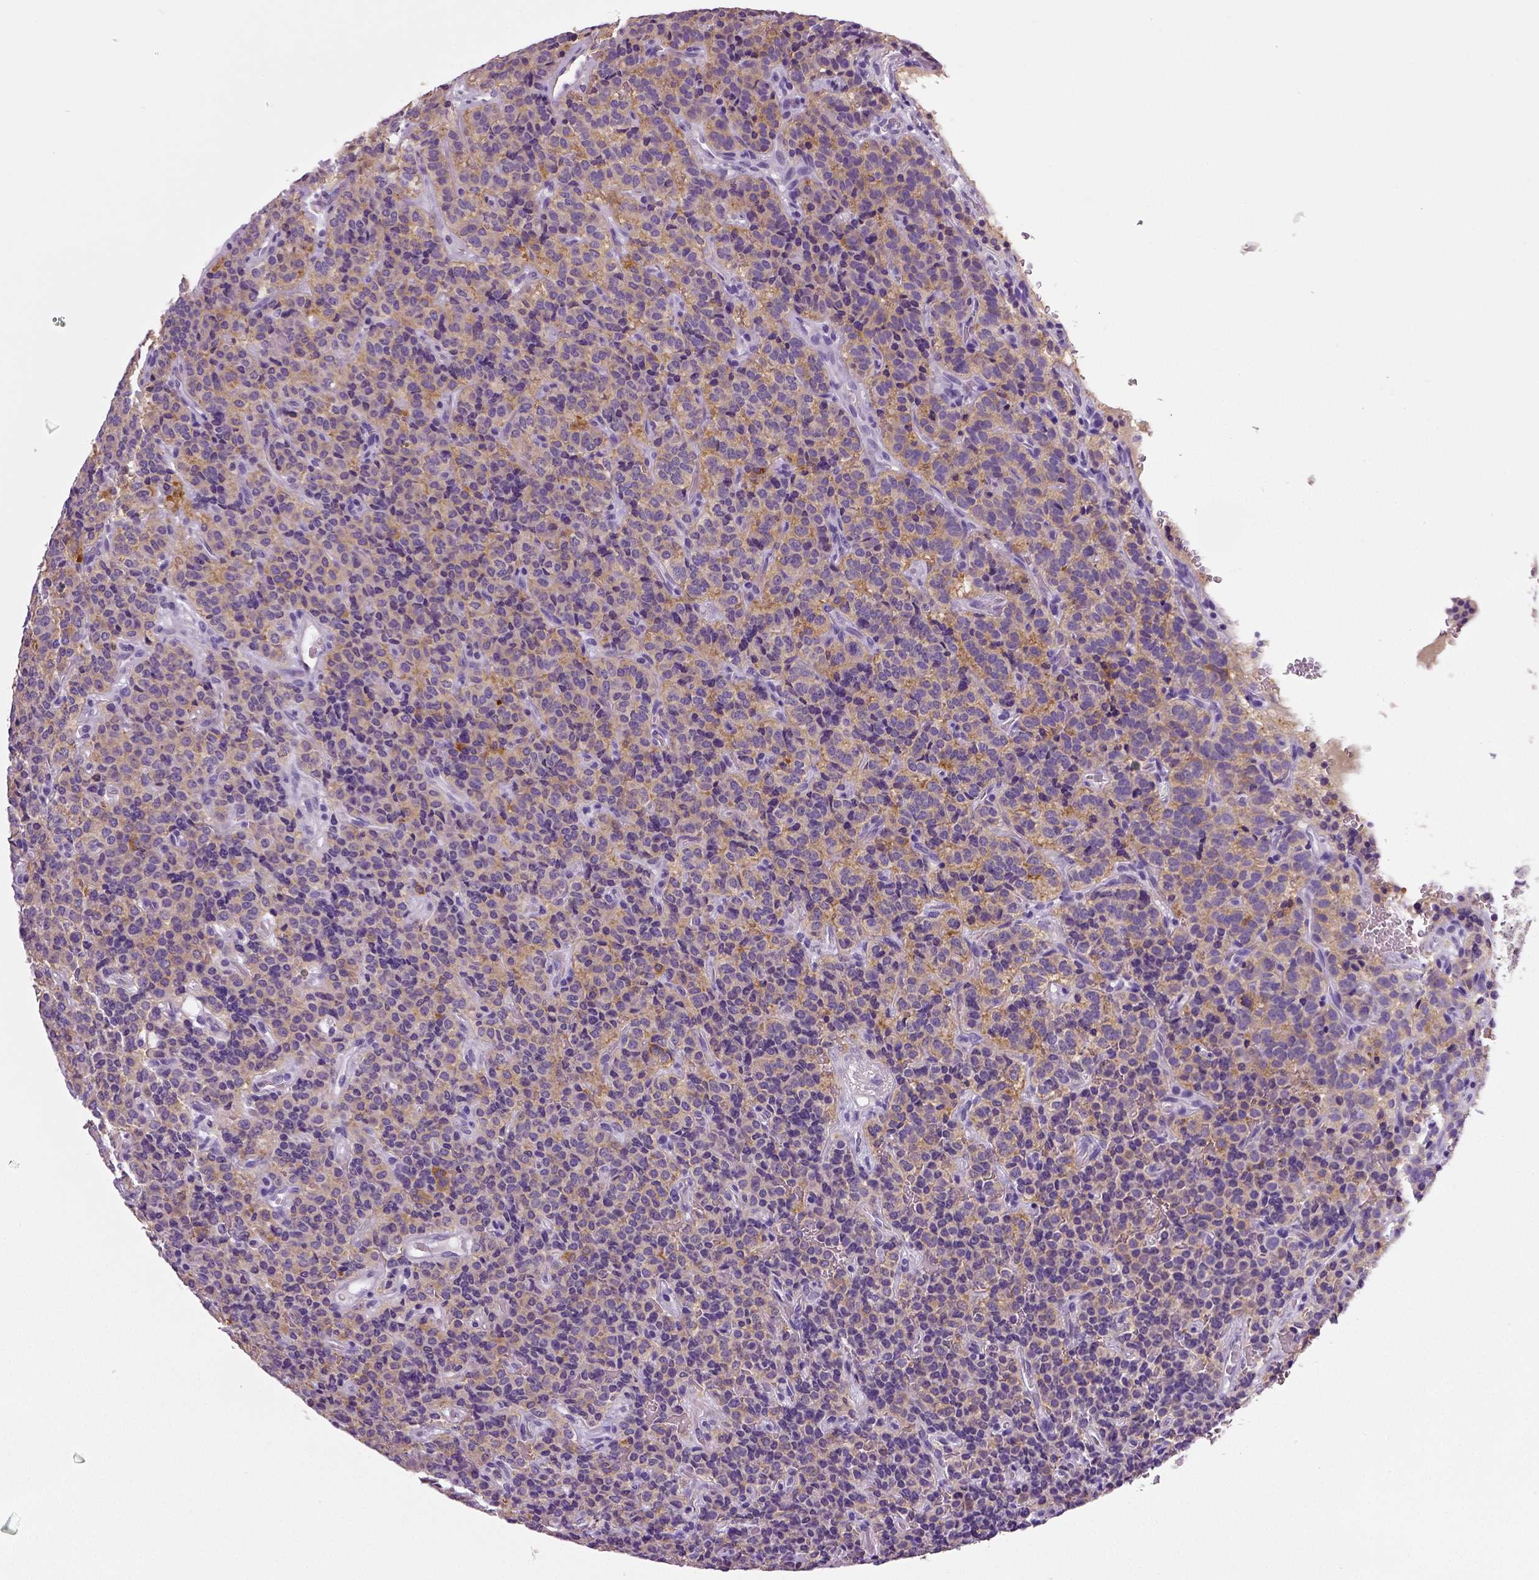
{"staining": {"intensity": "weak", "quantity": "25%-75%", "location": "cytoplasmic/membranous"}, "tissue": "carcinoid", "cell_type": "Tumor cells", "image_type": "cancer", "snomed": [{"axis": "morphology", "description": "Carcinoid, malignant, NOS"}, {"axis": "topography", "description": "Pancreas"}], "caption": "Immunohistochemical staining of carcinoid demonstrates low levels of weak cytoplasmic/membranous protein expression in about 25%-75% of tumor cells.", "gene": "NECAB2", "patient": {"sex": "male", "age": 36}}